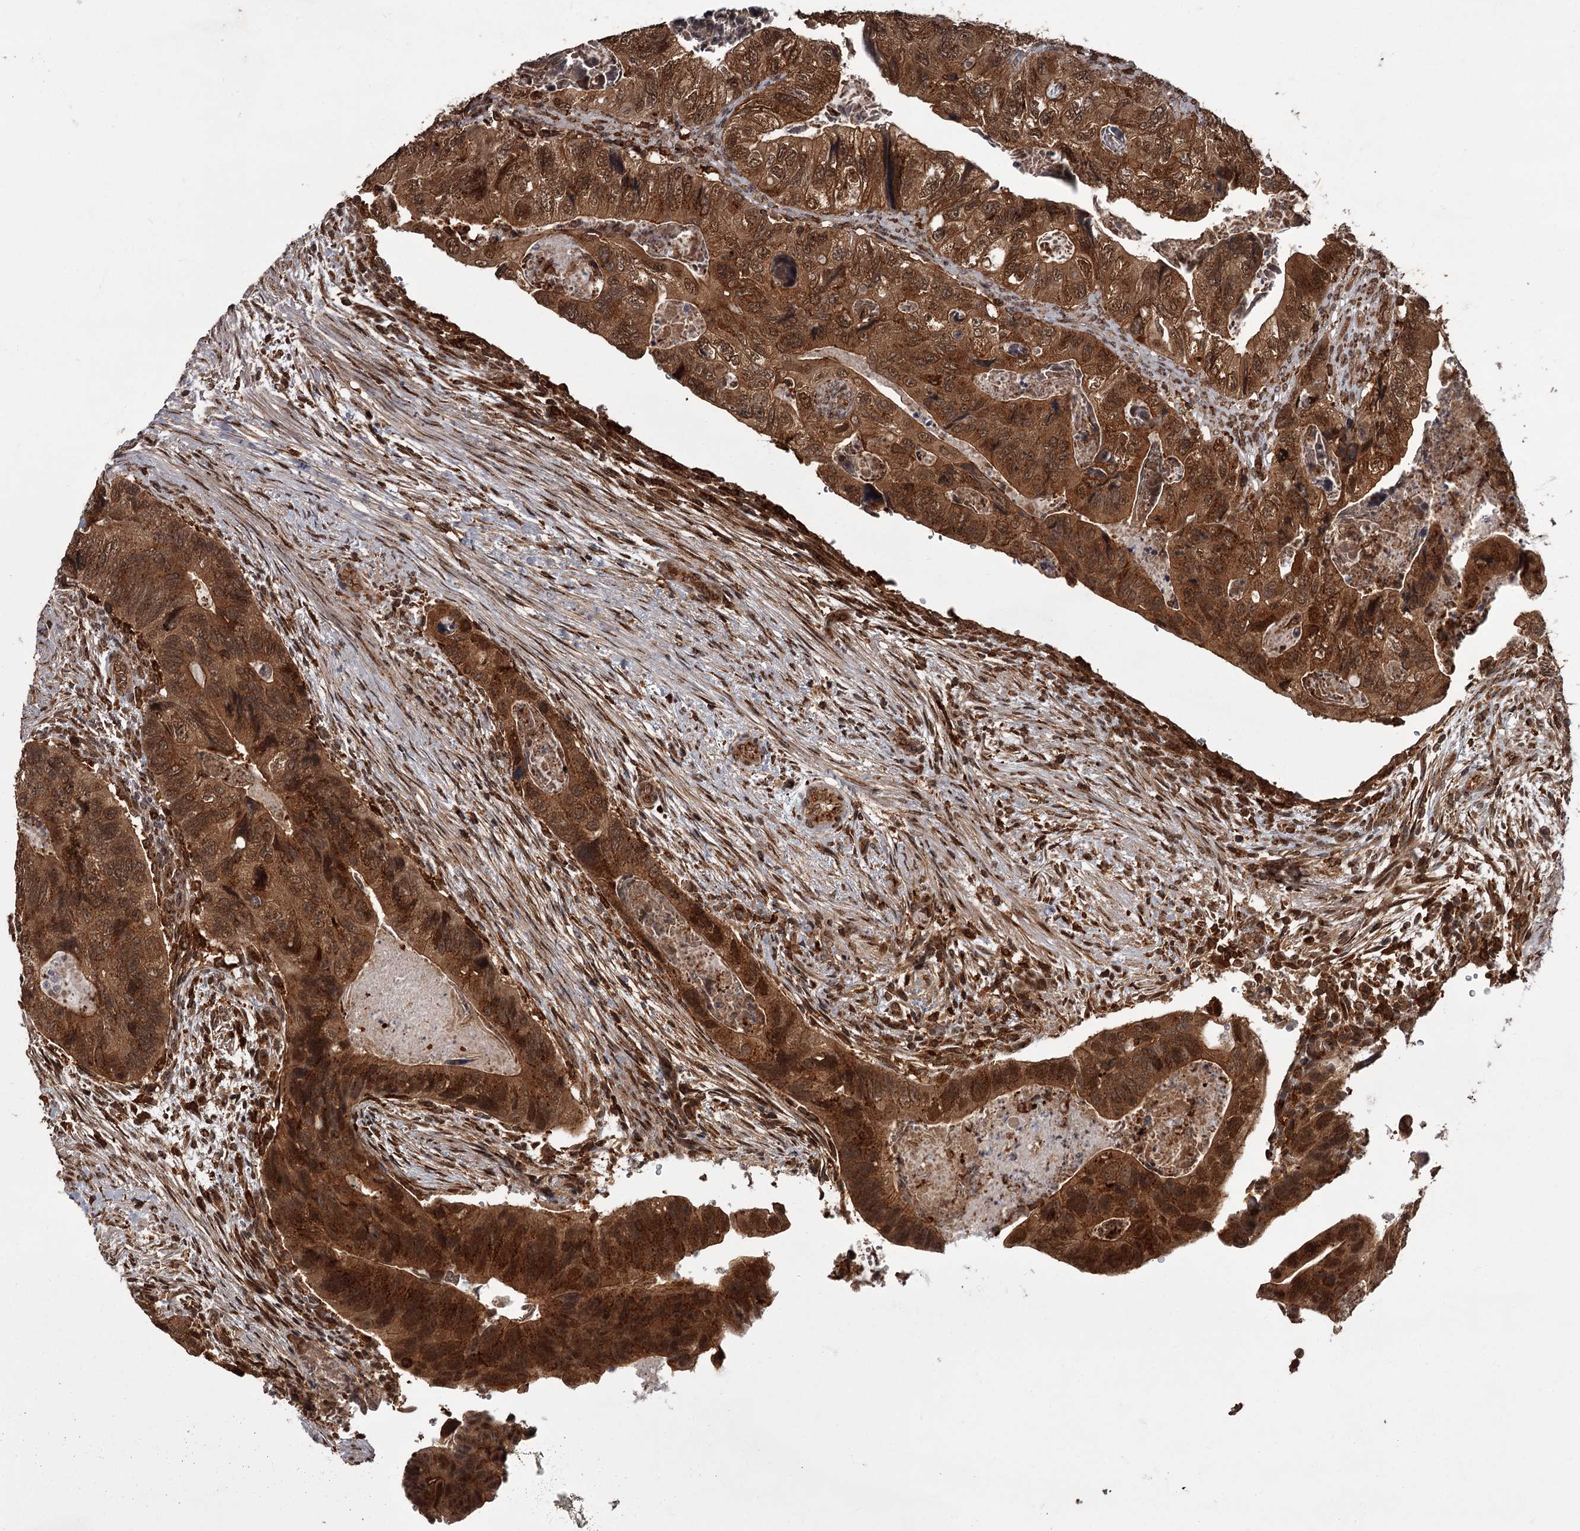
{"staining": {"intensity": "strong", "quantity": ">75%", "location": "cytoplasmic/membranous,nuclear"}, "tissue": "colorectal cancer", "cell_type": "Tumor cells", "image_type": "cancer", "snomed": [{"axis": "morphology", "description": "Adenocarcinoma, NOS"}, {"axis": "topography", "description": "Rectum"}], "caption": "IHC (DAB) staining of human colorectal adenocarcinoma displays strong cytoplasmic/membranous and nuclear protein staining in approximately >75% of tumor cells. The protein is shown in brown color, while the nuclei are stained blue.", "gene": "TBC1D23", "patient": {"sex": "male", "age": 63}}